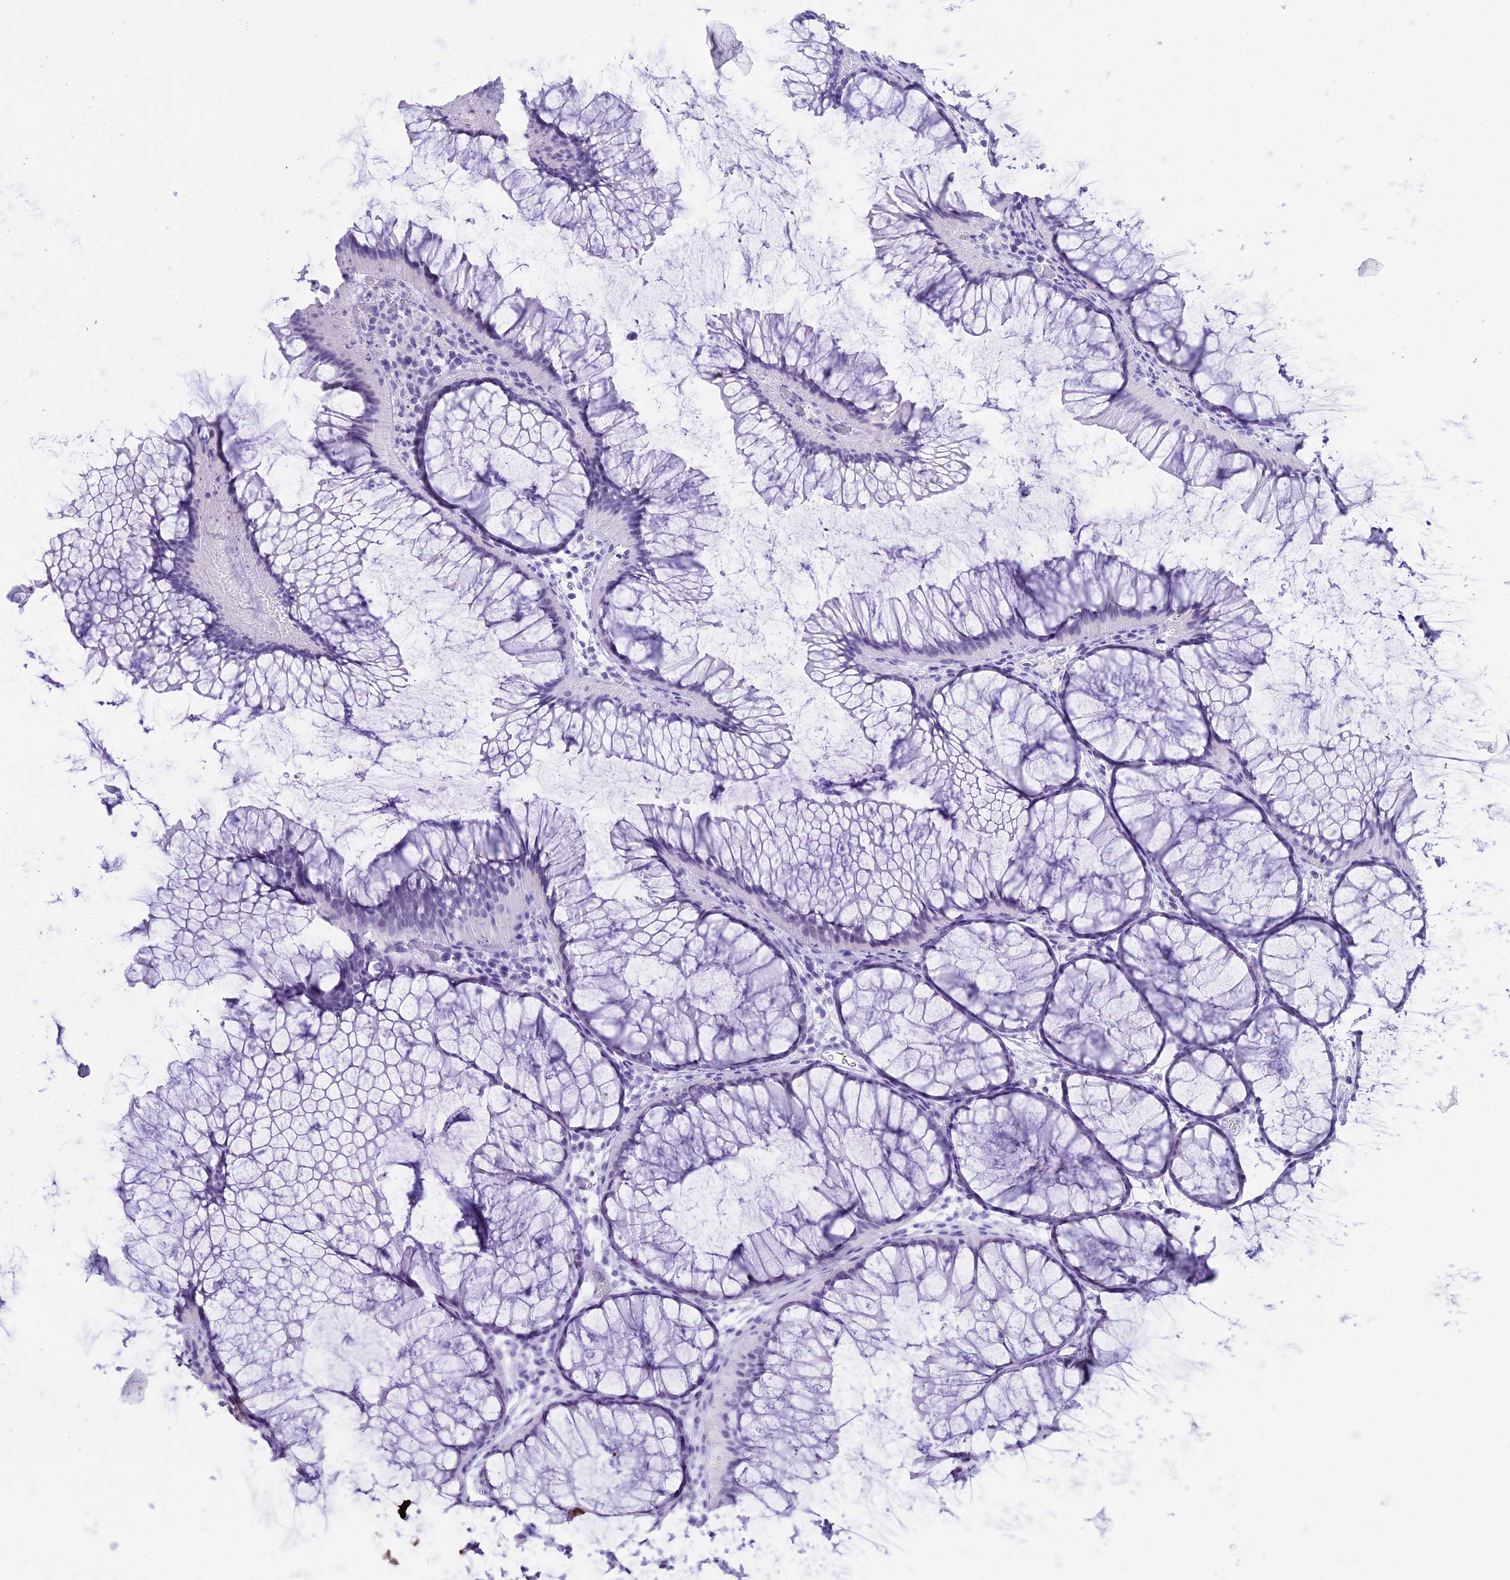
{"staining": {"intensity": "negative", "quantity": "none", "location": "none"}, "tissue": "colon", "cell_type": "Endothelial cells", "image_type": "normal", "snomed": [{"axis": "morphology", "description": "Normal tissue, NOS"}, {"axis": "topography", "description": "Colon"}], "caption": "Immunohistochemistry (IHC) image of normal human colon stained for a protein (brown), which reveals no expression in endothelial cells.", "gene": "RNPS1", "patient": {"sex": "female", "age": 82}}